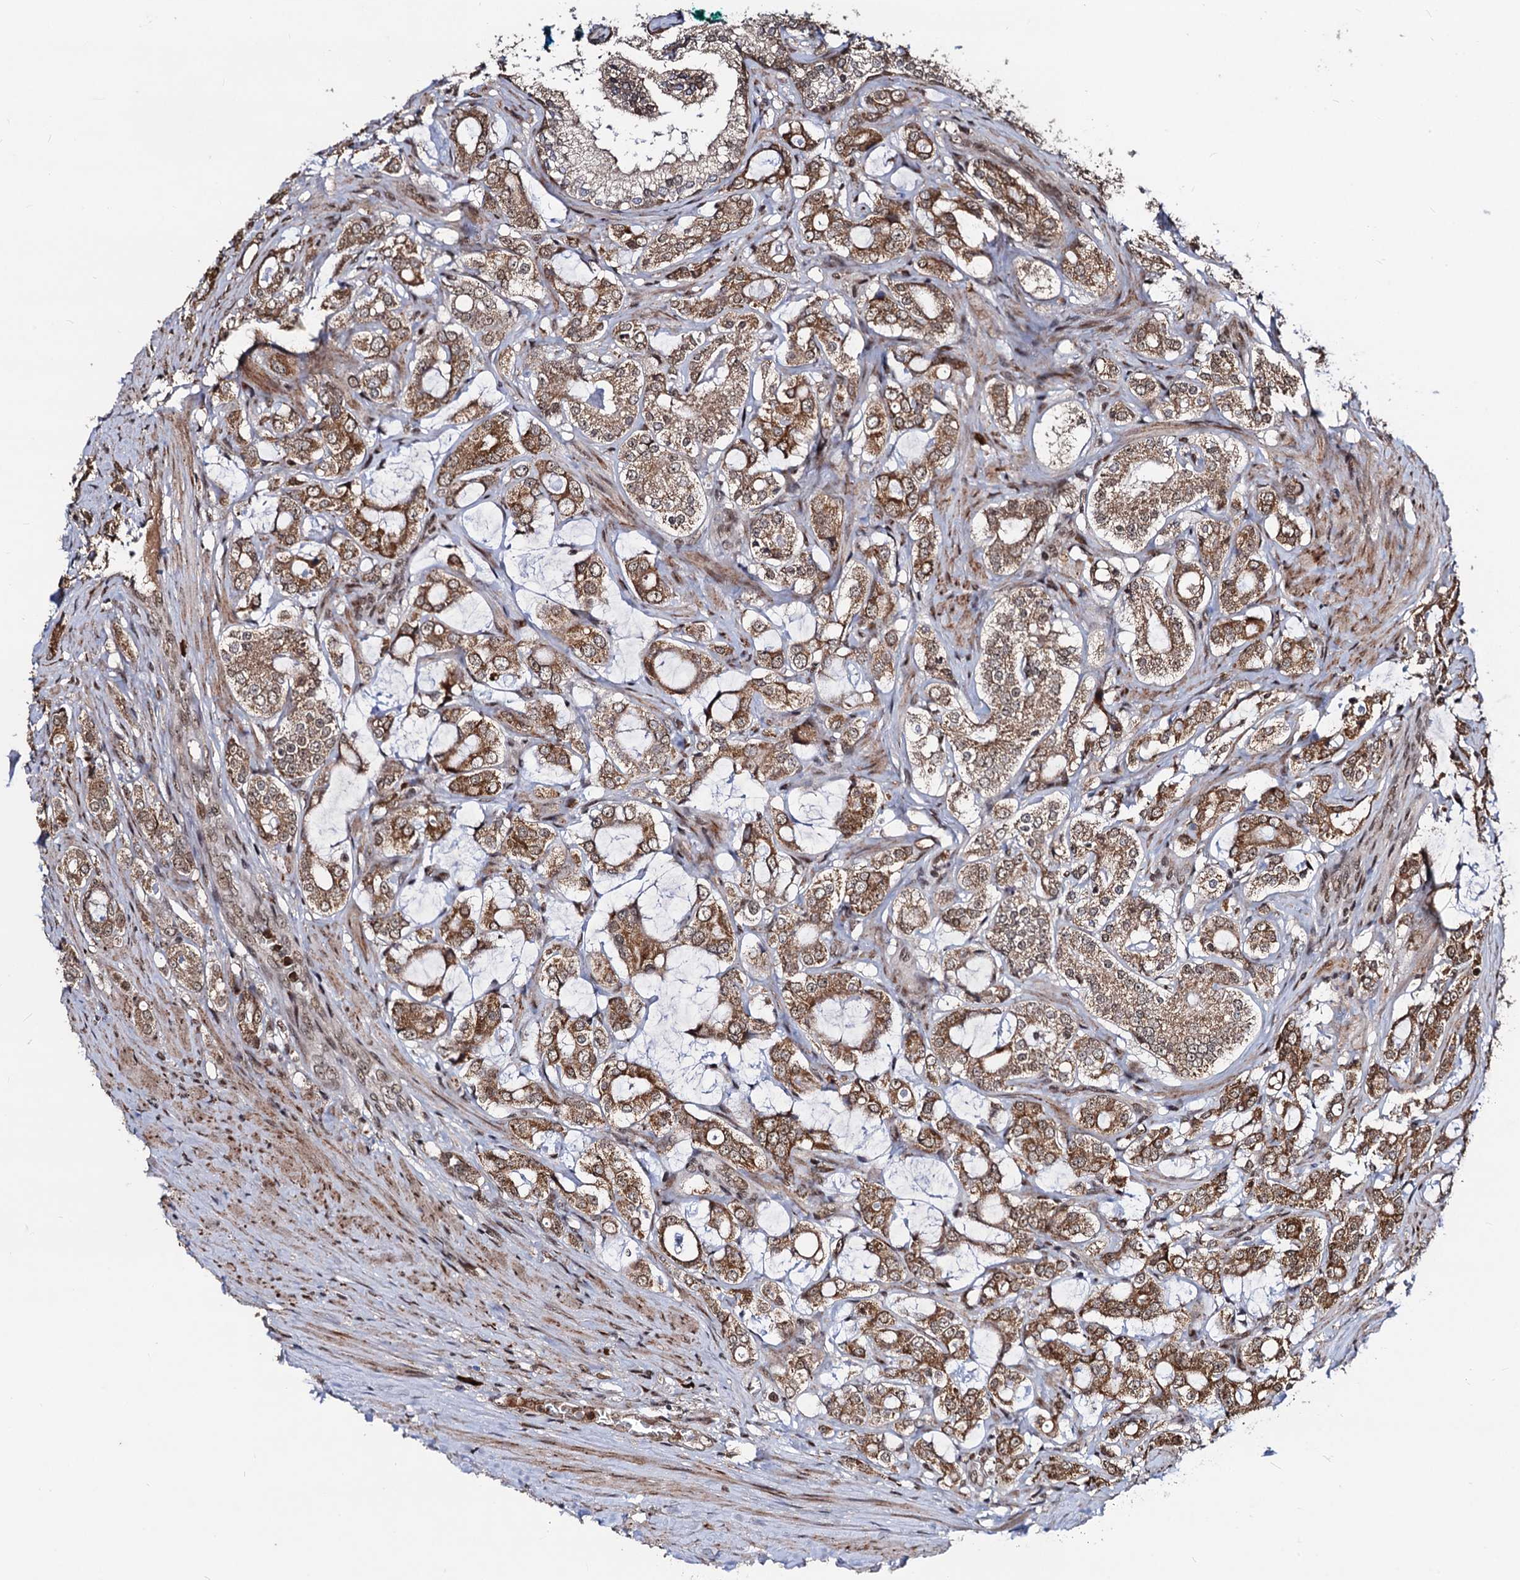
{"staining": {"intensity": "moderate", "quantity": ">75%", "location": "cytoplasmic/membranous,nuclear"}, "tissue": "prostate cancer", "cell_type": "Tumor cells", "image_type": "cancer", "snomed": [{"axis": "morphology", "description": "Adenocarcinoma, High grade"}, {"axis": "topography", "description": "Prostate"}], "caption": "Moderate cytoplasmic/membranous and nuclear staining is present in approximately >75% of tumor cells in prostate cancer.", "gene": "SFSWAP", "patient": {"sex": "male", "age": 63}}